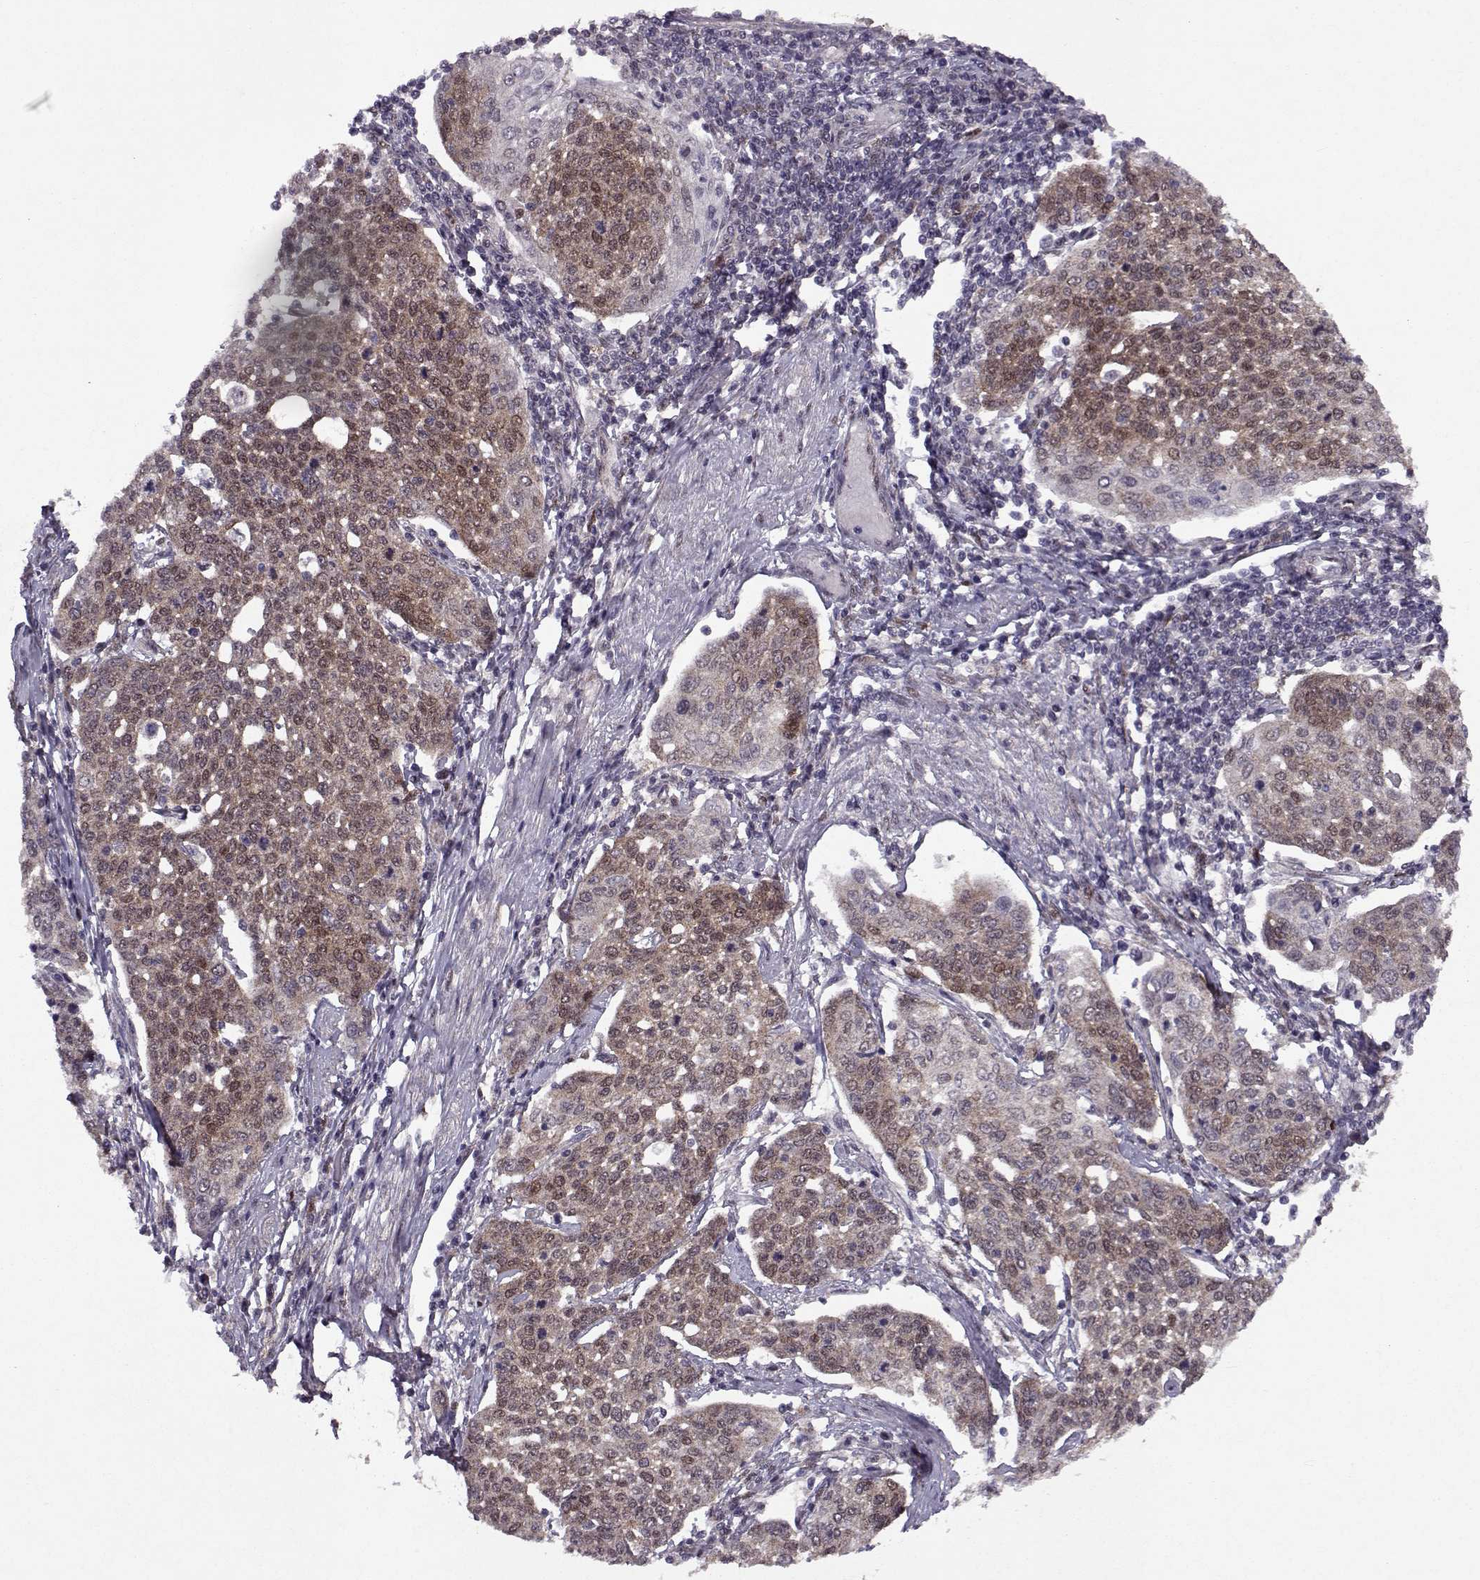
{"staining": {"intensity": "weak", "quantity": "25%-75%", "location": "cytoplasmic/membranous,nuclear"}, "tissue": "cervical cancer", "cell_type": "Tumor cells", "image_type": "cancer", "snomed": [{"axis": "morphology", "description": "Squamous cell carcinoma, NOS"}, {"axis": "topography", "description": "Cervix"}], "caption": "Immunohistochemistry of cervical squamous cell carcinoma shows low levels of weak cytoplasmic/membranous and nuclear expression in approximately 25%-75% of tumor cells. The protein of interest is shown in brown color, while the nuclei are stained blue.", "gene": "CDK4", "patient": {"sex": "female", "age": 34}}